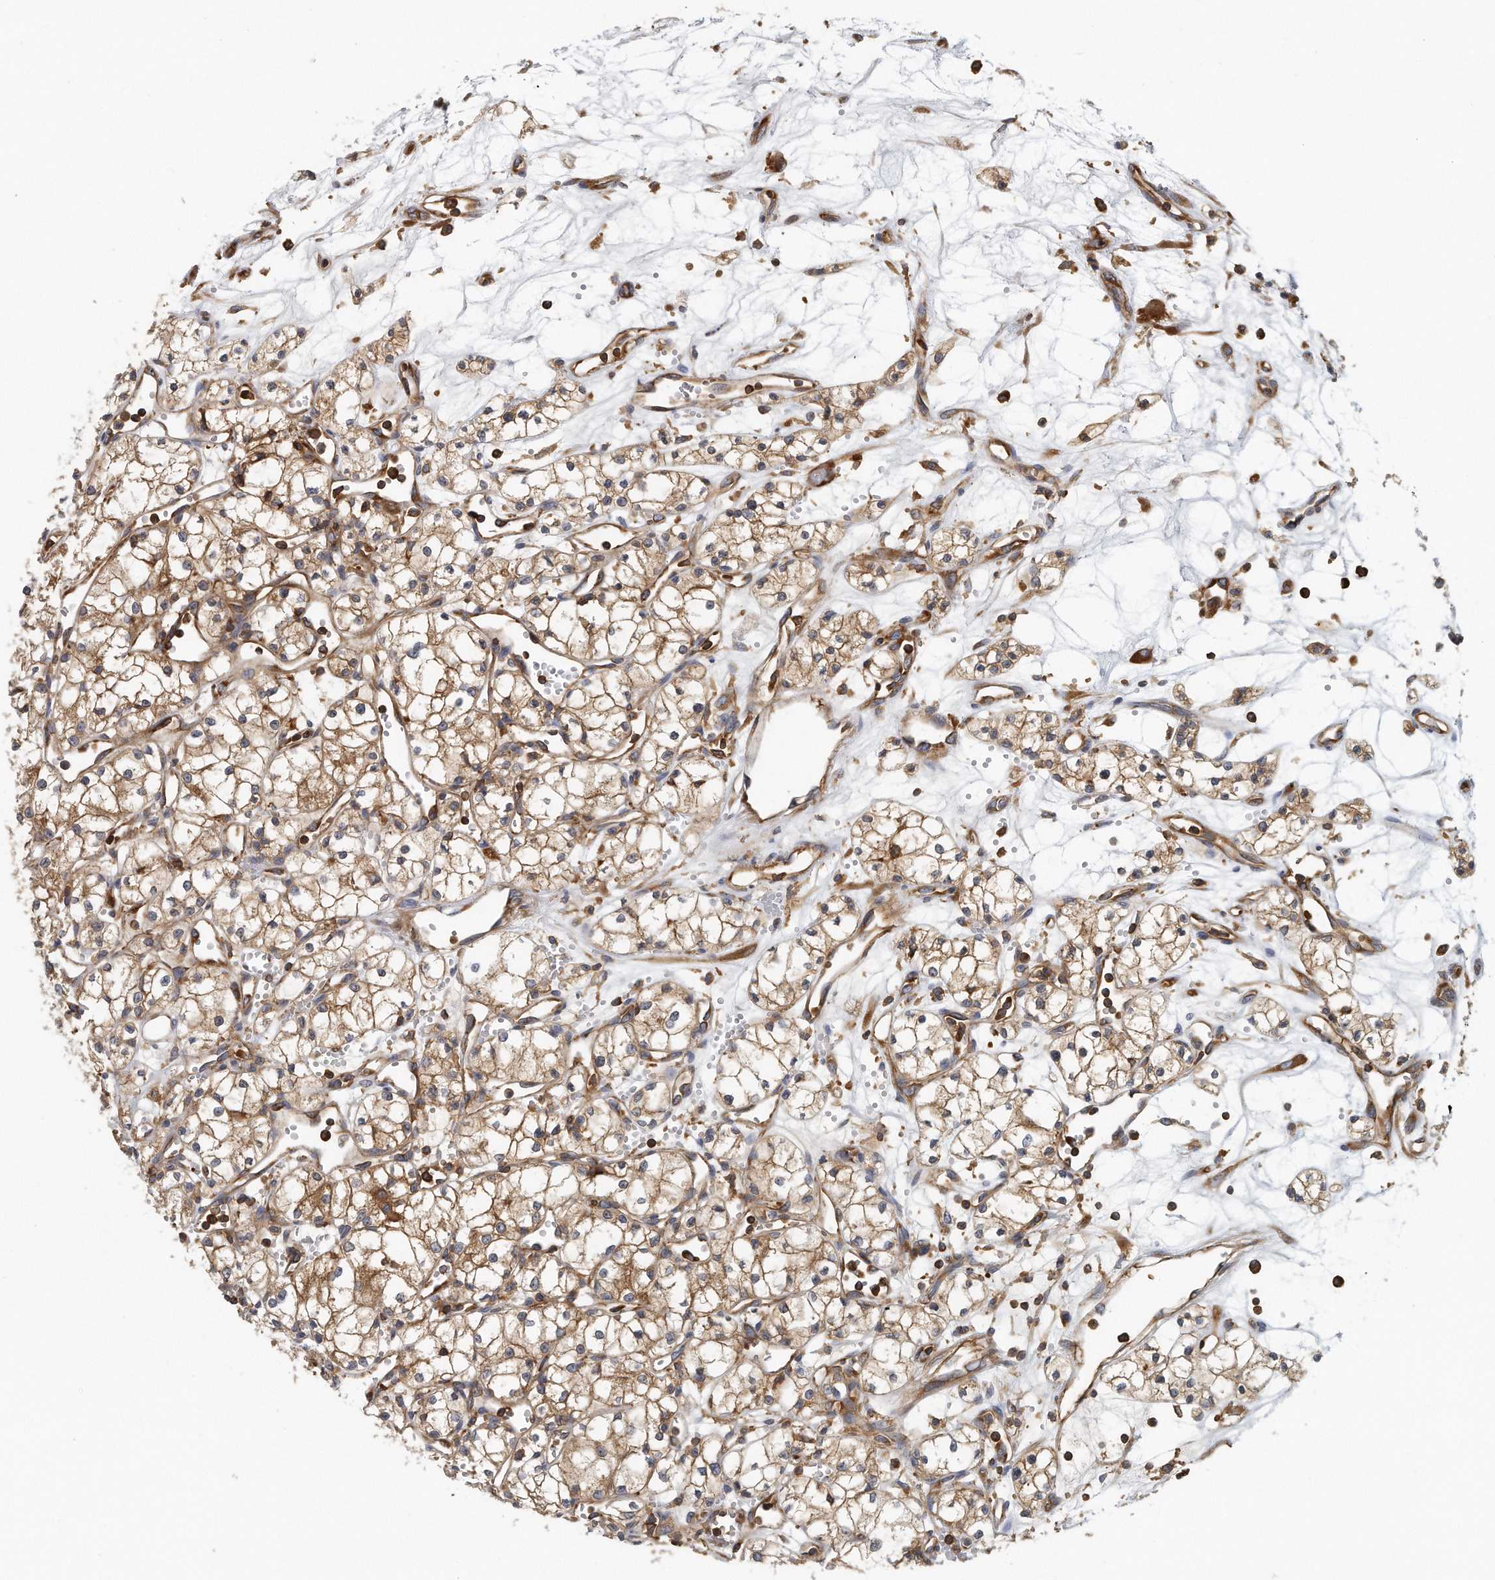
{"staining": {"intensity": "moderate", "quantity": ">75%", "location": "cytoplasmic/membranous"}, "tissue": "renal cancer", "cell_type": "Tumor cells", "image_type": "cancer", "snomed": [{"axis": "morphology", "description": "Adenocarcinoma, NOS"}, {"axis": "topography", "description": "Kidney"}], "caption": "A high-resolution micrograph shows IHC staining of adenocarcinoma (renal), which shows moderate cytoplasmic/membranous positivity in about >75% of tumor cells.", "gene": "EIF3I", "patient": {"sex": "male", "age": 59}}